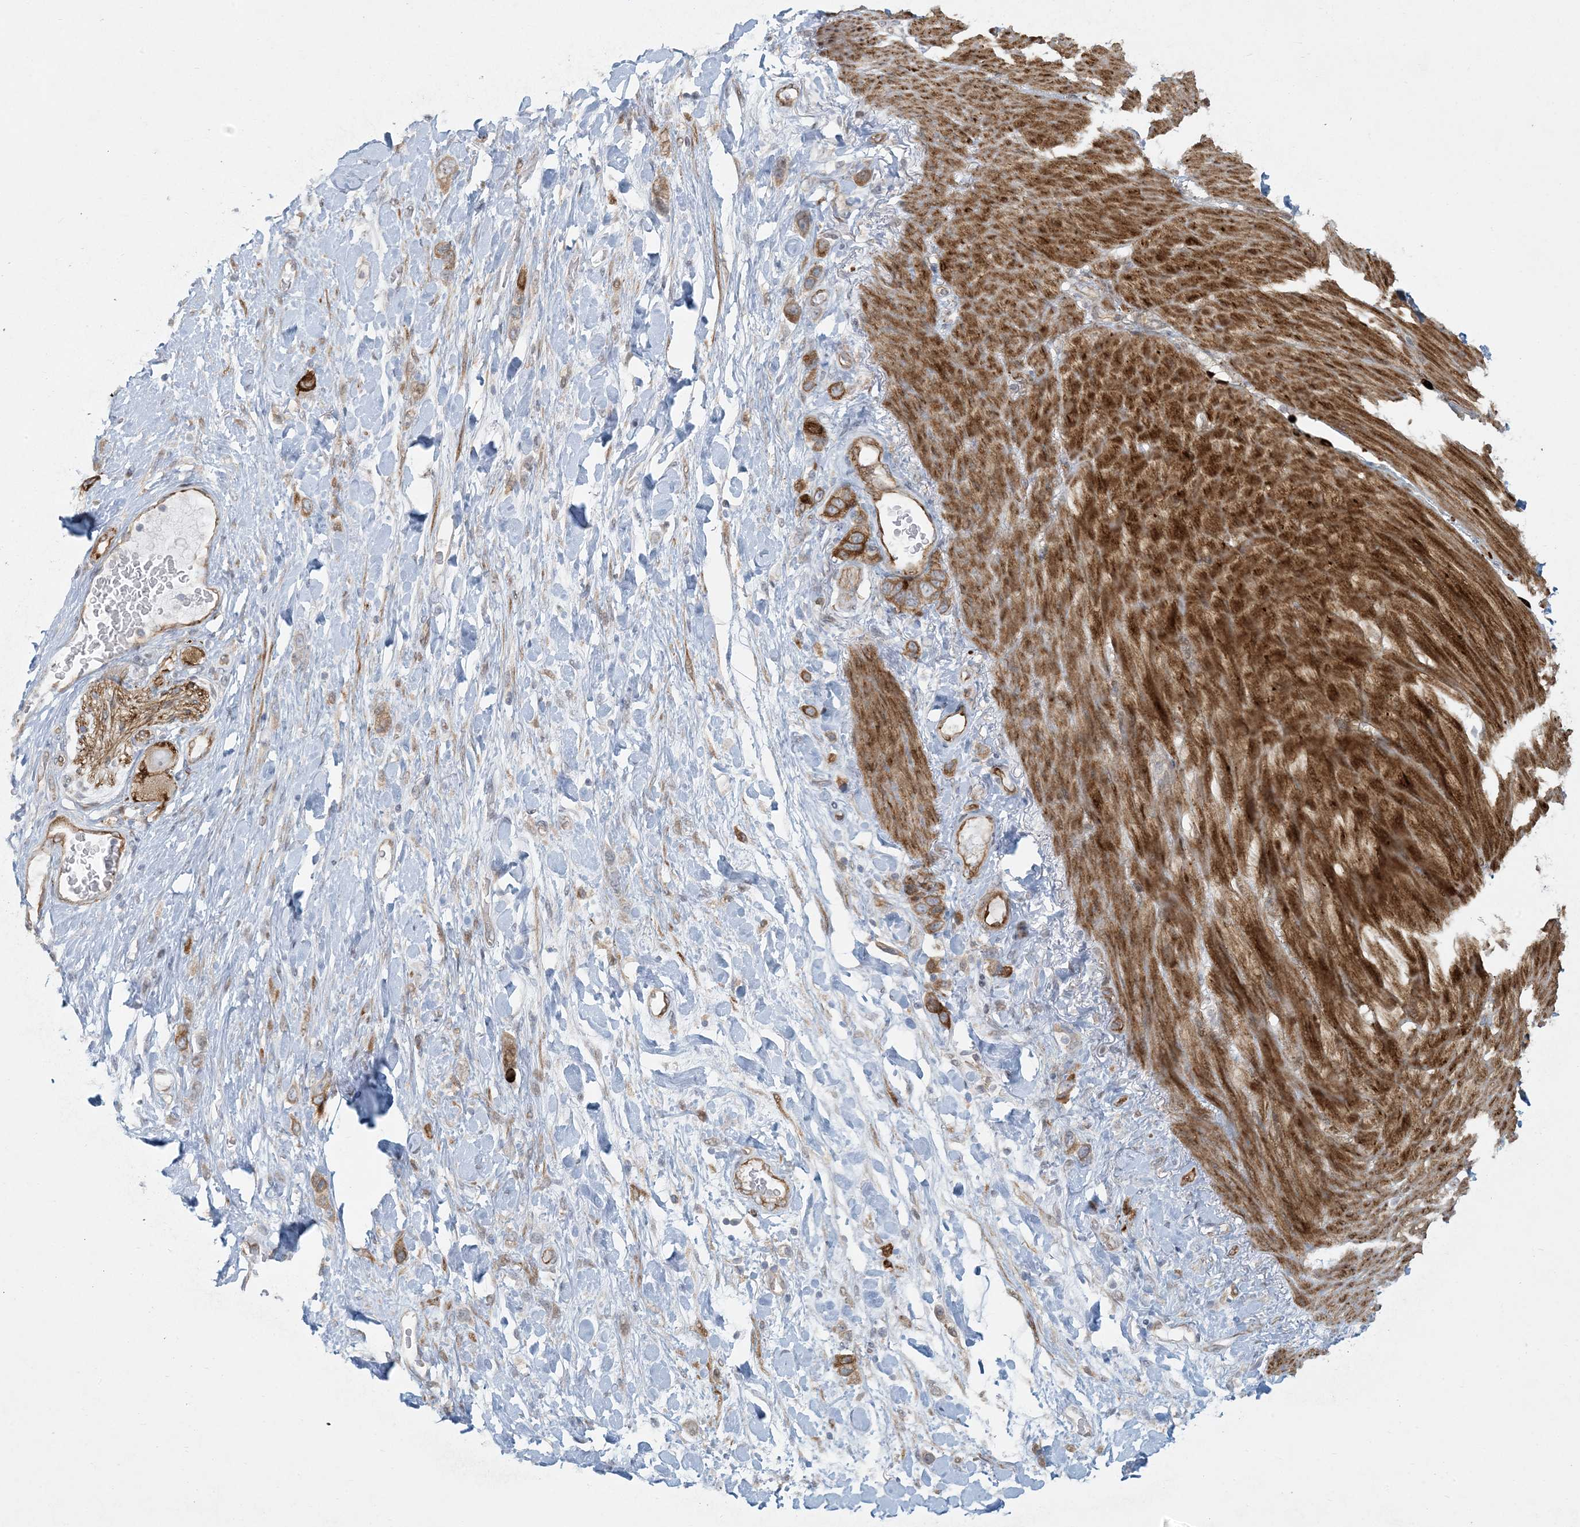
{"staining": {"intensity": "moderate", "quantity": ">75%", "location": "cytoplasmic/membranous"}, "tissue": "stomach cancer", "cell_type": "Tumor cells", "image_type": "cancer", "snomed": [{"axis": "morphology", "description": "Adenocarcinoma, NOS"}, {"axis": "topography", "description": "Stomach"}], "caption": "Tumor cells demonstrate medium levels of moderate cytoplasmic/membranous expression in approximately >75% of cells in stomach cancer.", "gene": "BCORL1", "patient": {"sex": "female", "age": 65}}